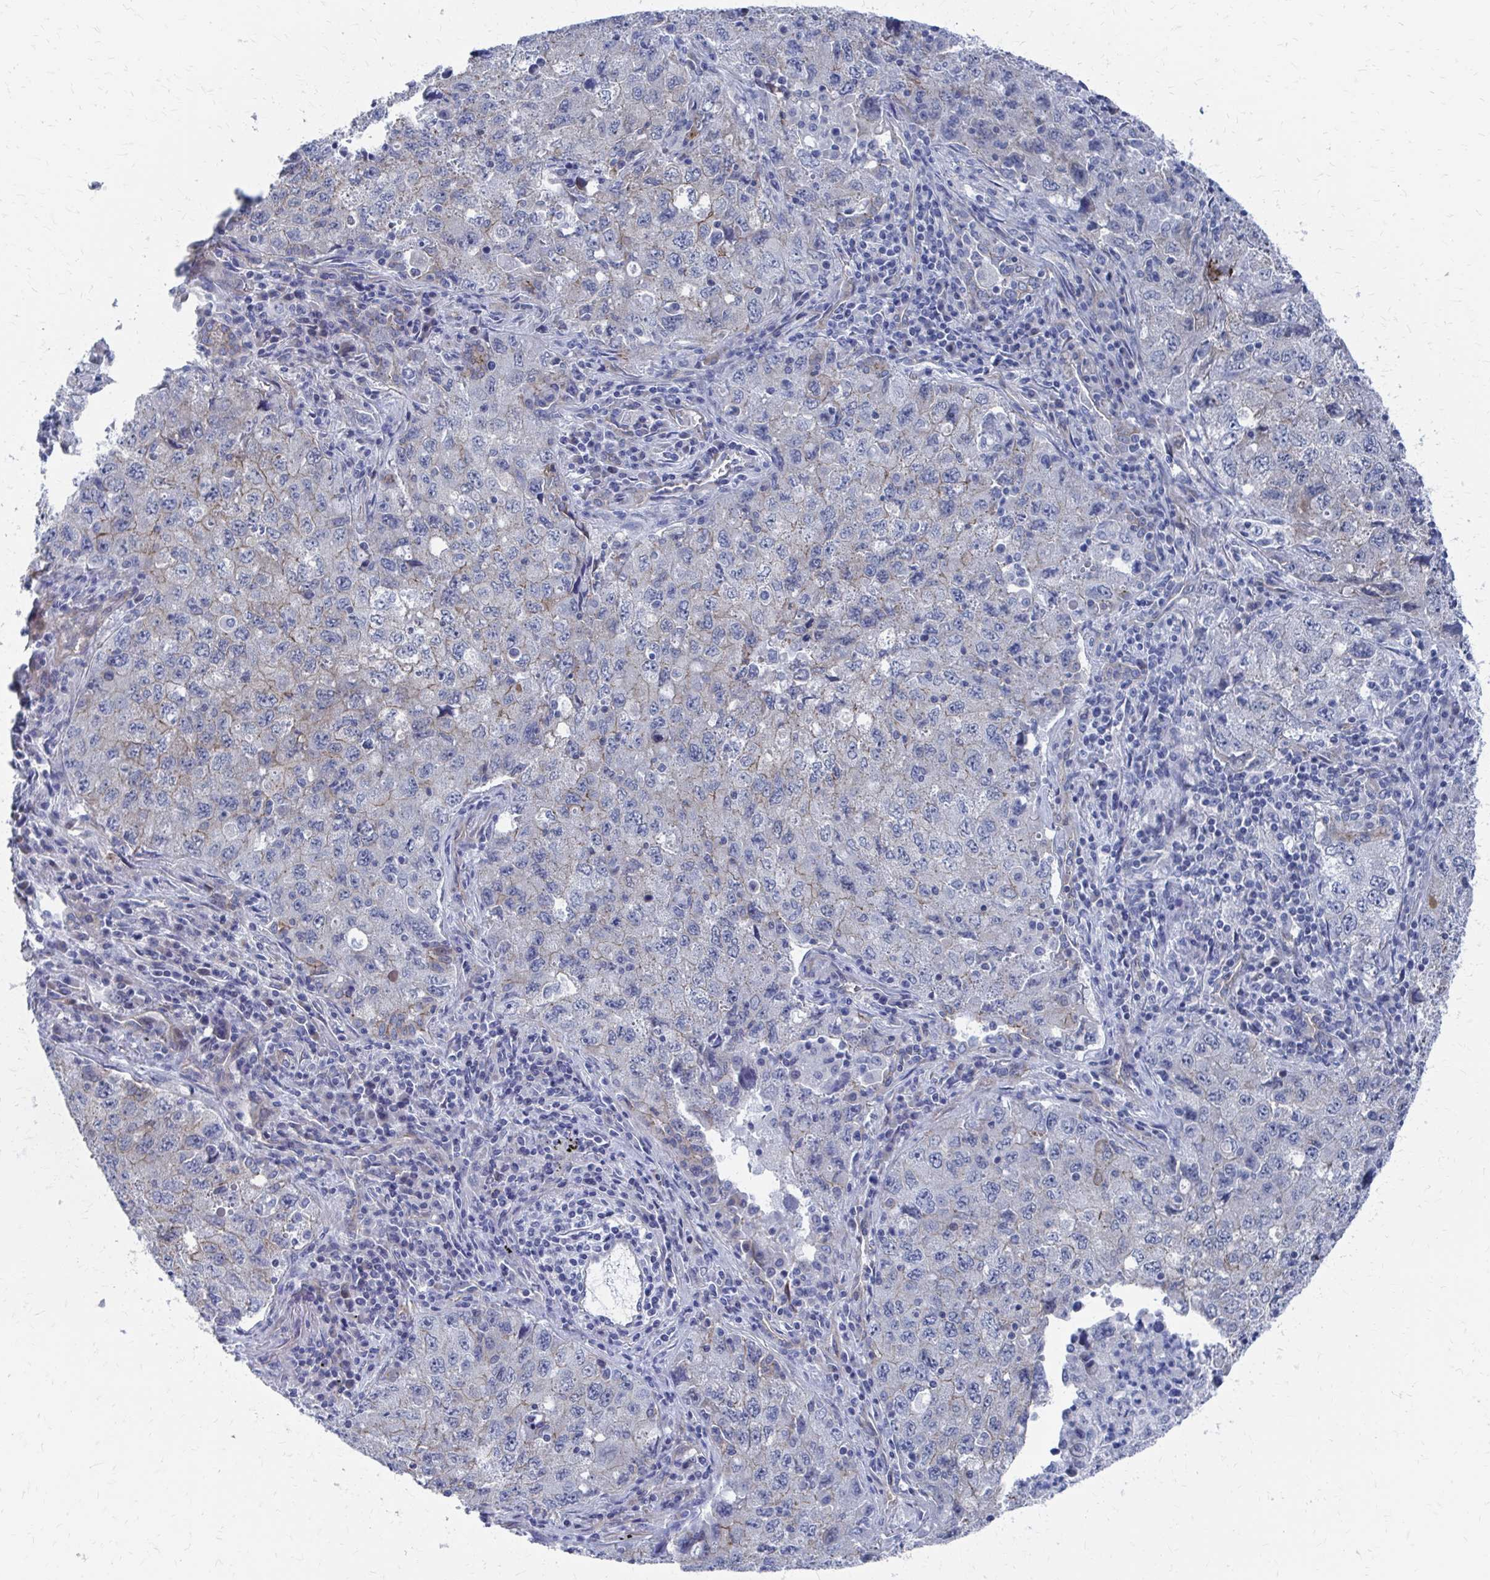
{"staining": {"intensity": "negative", "quantity": "none", "location": "none"}, "tissue": "lung cancer", "cell_type": "Tumor cells", "image_type": "cancer", "snomed": [{"axis": "morphology", "description": "Adenocarcinoma, NOS"}, {"axis": "topography", "description": "Lung"}], "caption": "Immunohistochemistry (IHC) micrograph of lung cancer stained for a protein (brown), which demonstrates no positivity in tumor cells.", "gene": "PLEKHG7", "patient": {"sex": "female", "age": 57}}